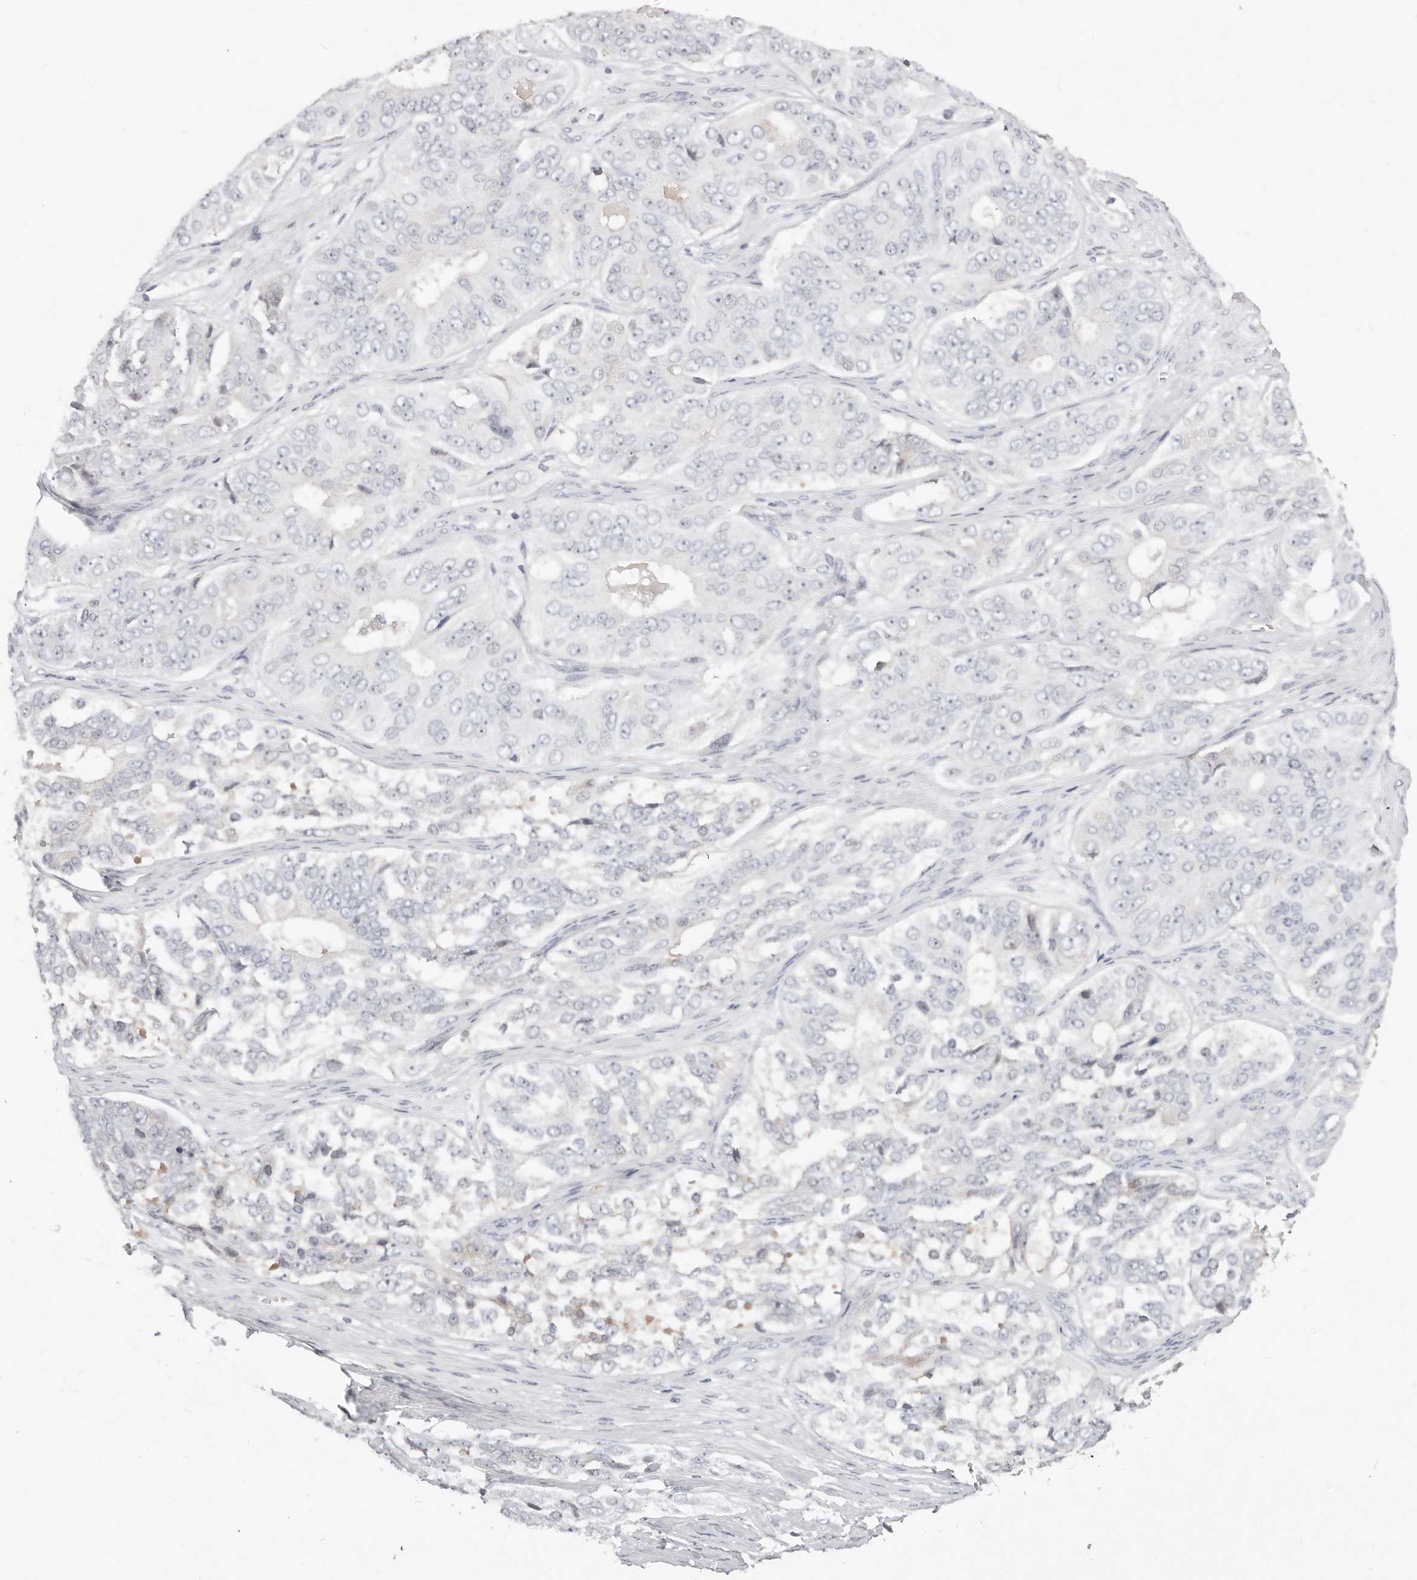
{"staining": {"intensity": "negative", "quantity": "none", "location": "none"}, "tissue": "ovarian cancer", "cell_type": "Tumor cells", "image_type": "cancer", "snomed": [{"axis": "morphology", "description": "Carcinoma, endometroid"}, {"axis": "topography", "description": "Ovary"}], "caption": "DAB immunohistochemical staining of human endometroid carcinoma (ovarian) displays no significant staining in tumor cells.", "gene": "TMEM63B", "patient": {"sex": "female", "age": 51}}